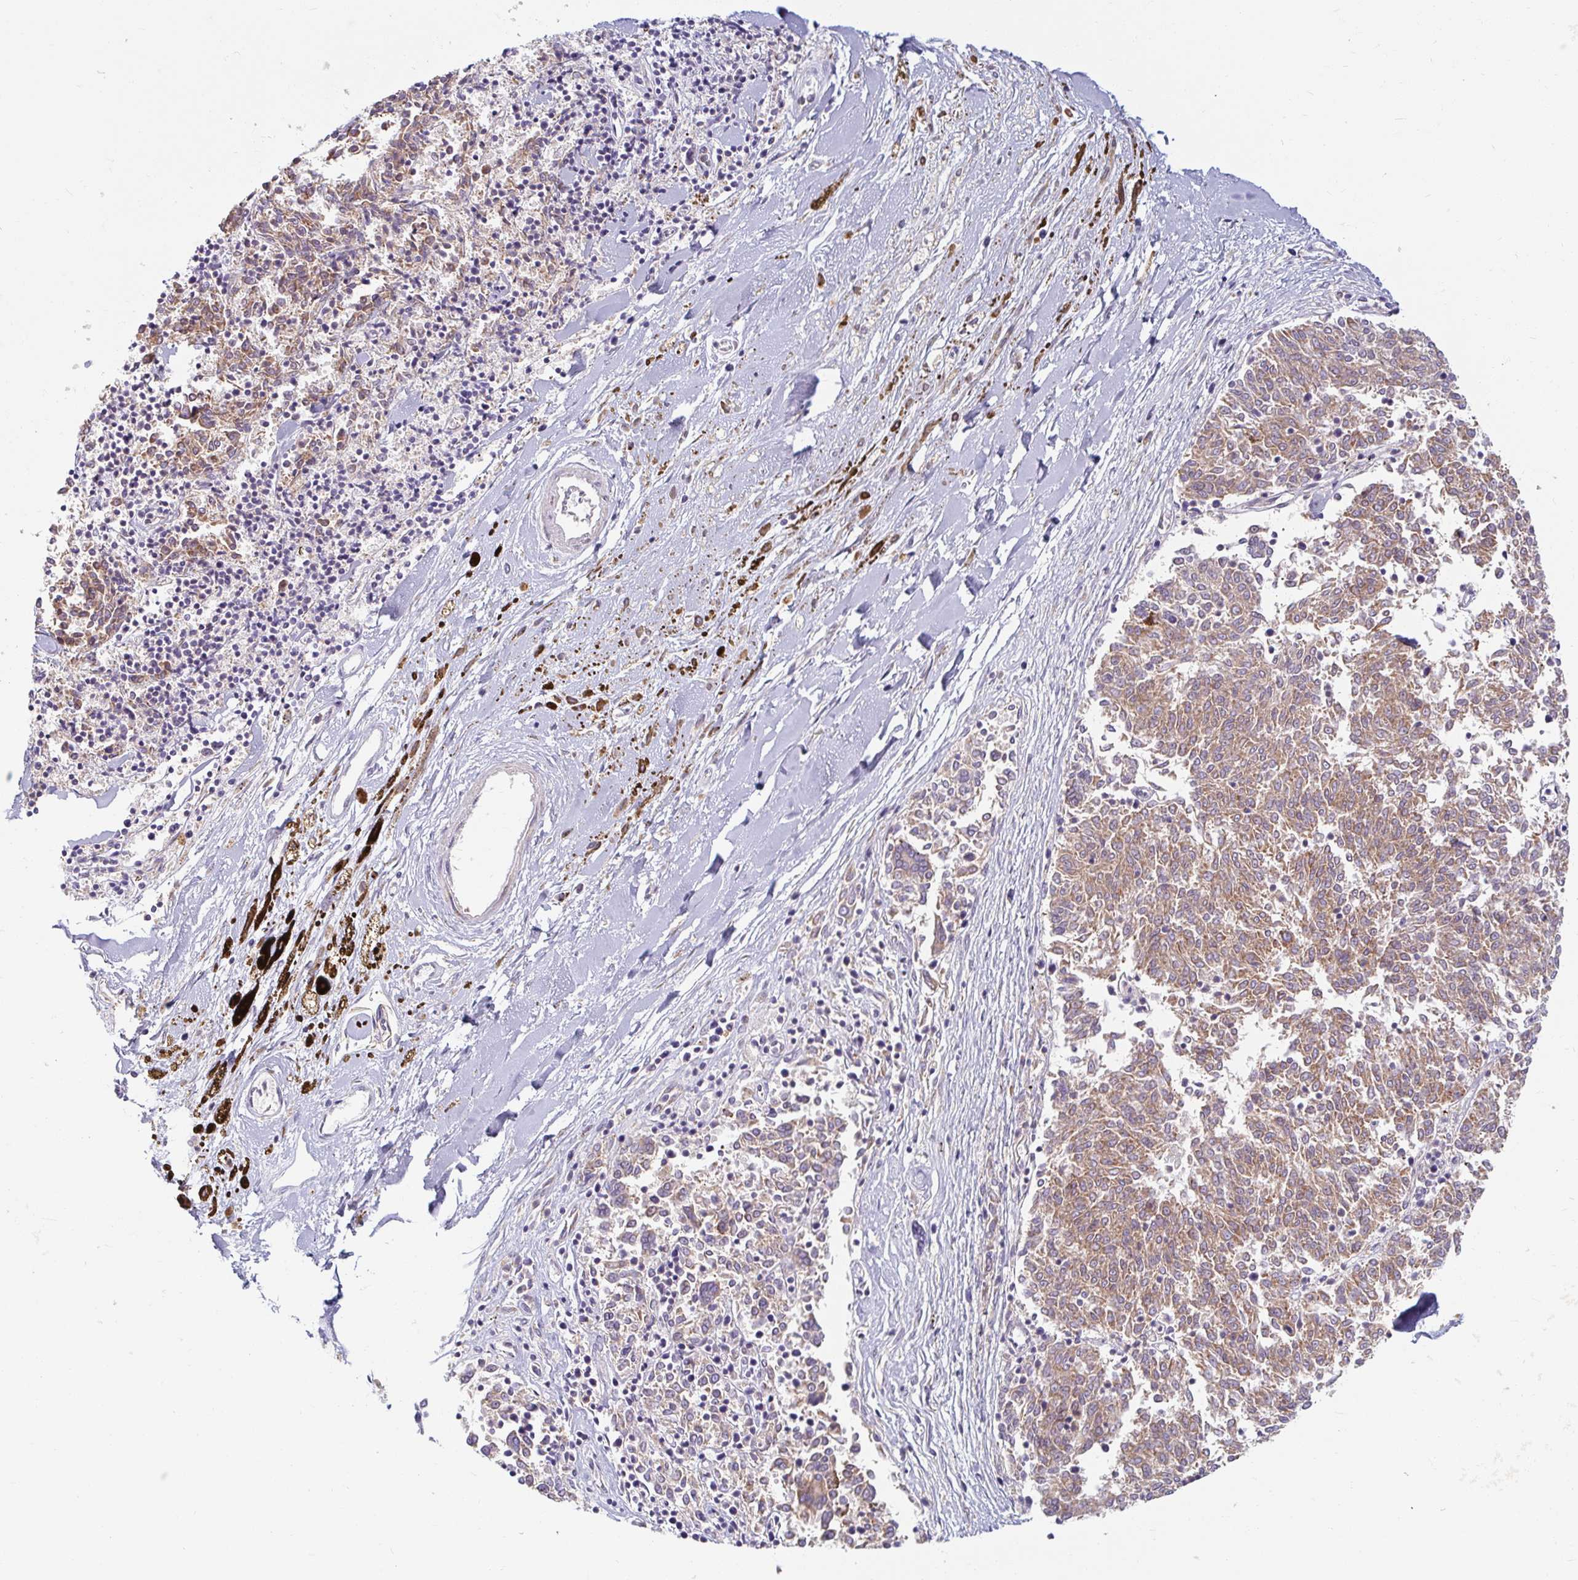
{"staining": {"intensity": "moderate", "quantity": ">75%", "location": "cytoplasmic/membranous"}, "tissue": "melanoma", "cell_type": "Tumor cells", "image_type": "cancer", "snomed": [{"axis": "morphology", "description": "Malignant melanoma, NOS"}, {"axis": "topography", "description": "Skin"}], "caption": "Tumor cells show medium levels of moderate cytoplasmic/membranous staining in about >75% of cells in human melanoma.", "gene": "SKP2", "patient": {"sex": "female", "age": 72}}